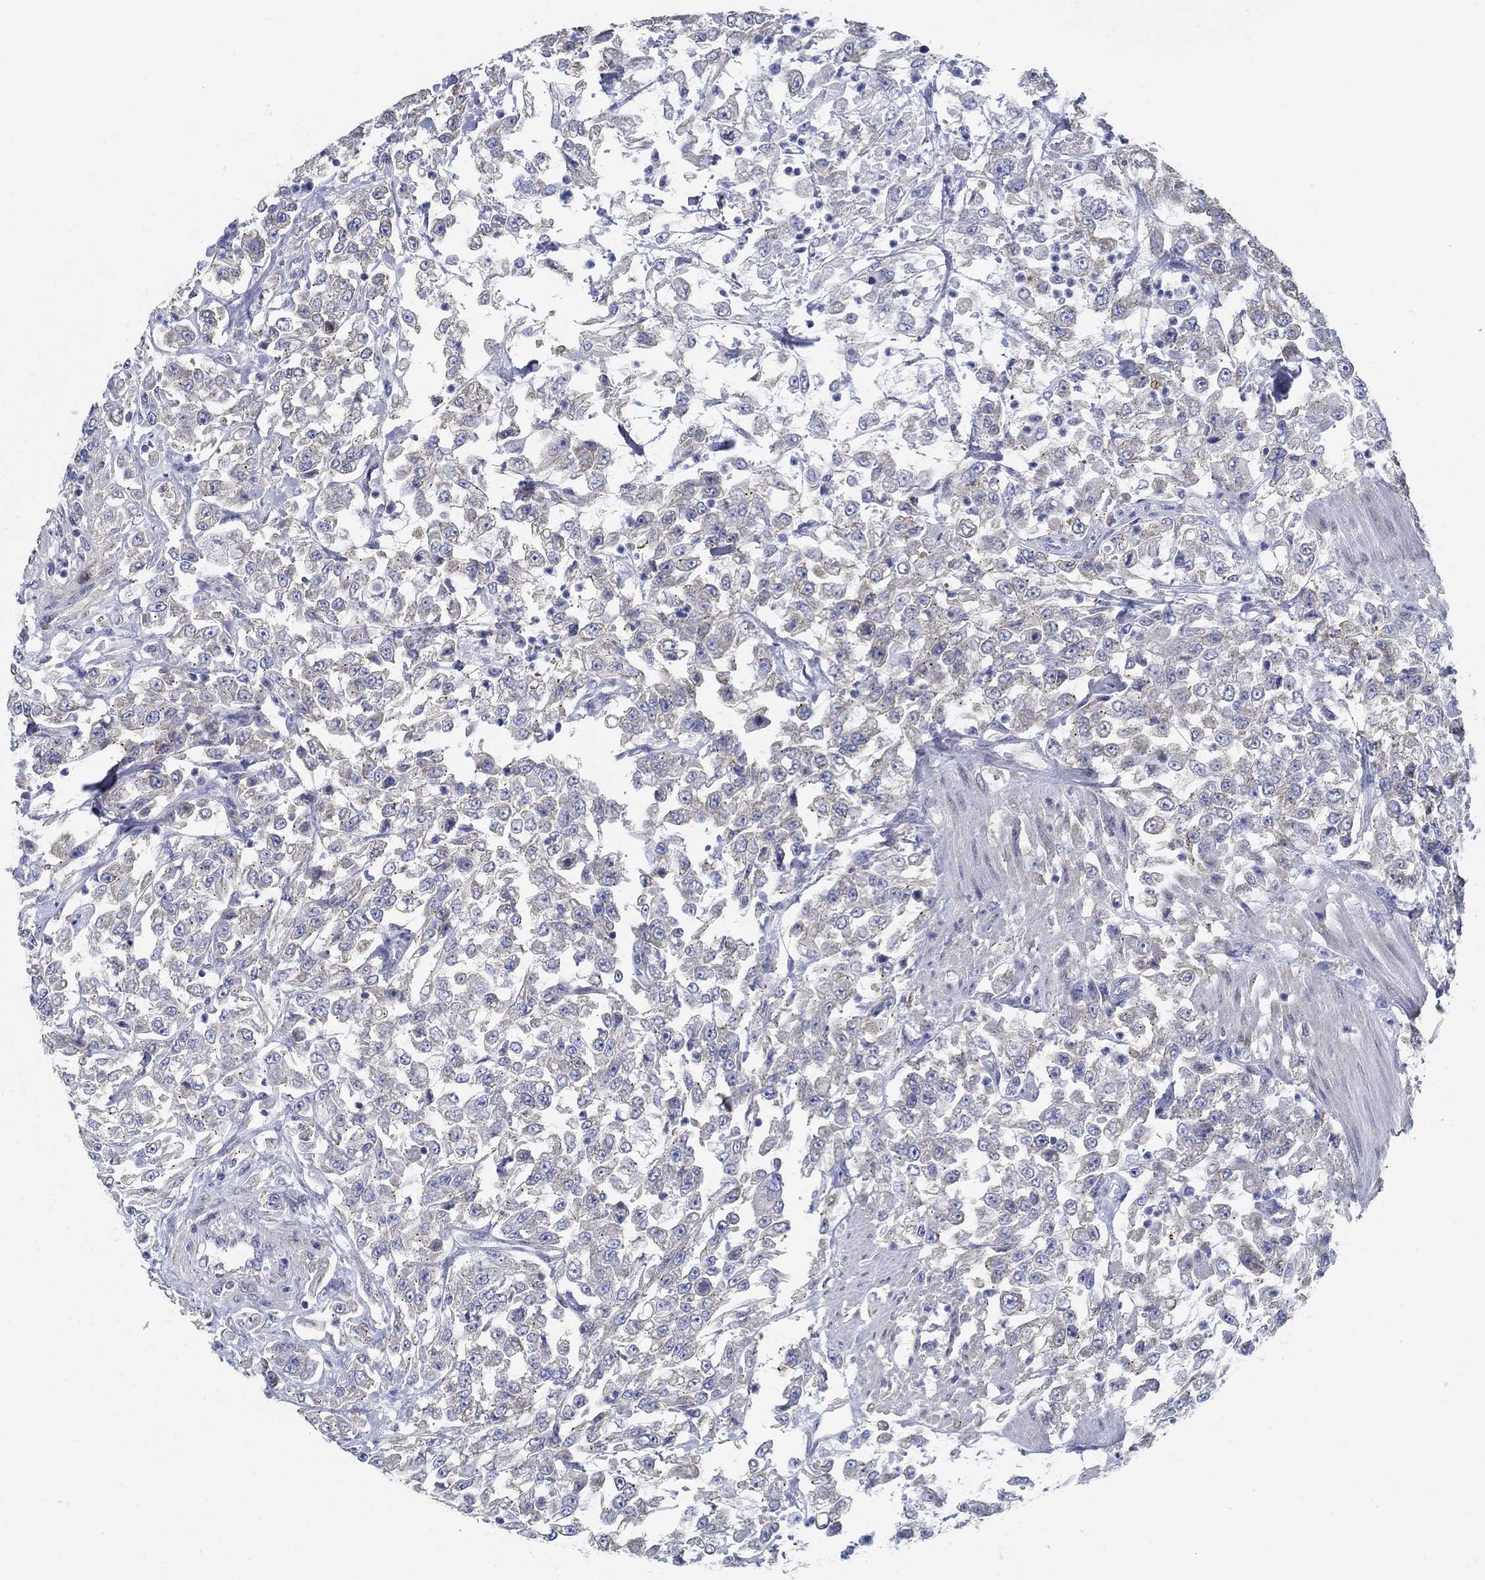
{"staining": {"intensity": "weak", "quantity": "<25%", "location": "cytoplasmic/membranous"}, "tissue": "urothelial cancer", "cell_type": "Tumor cells", "image_type": "cancer", "snomed": [{"axis": "morphology", "description": "Urothelial carcinoma, High grade"}, {"axis": "topography", "description": "Urinary bladder"}], "caption": "High power microscopy histopathology image of an IHC photomicrograph of urothelial cancer, revealing no significant expression in tumor cells.", "gene": "C15orf39", "patient": {"sex": "male", "age": 46}}